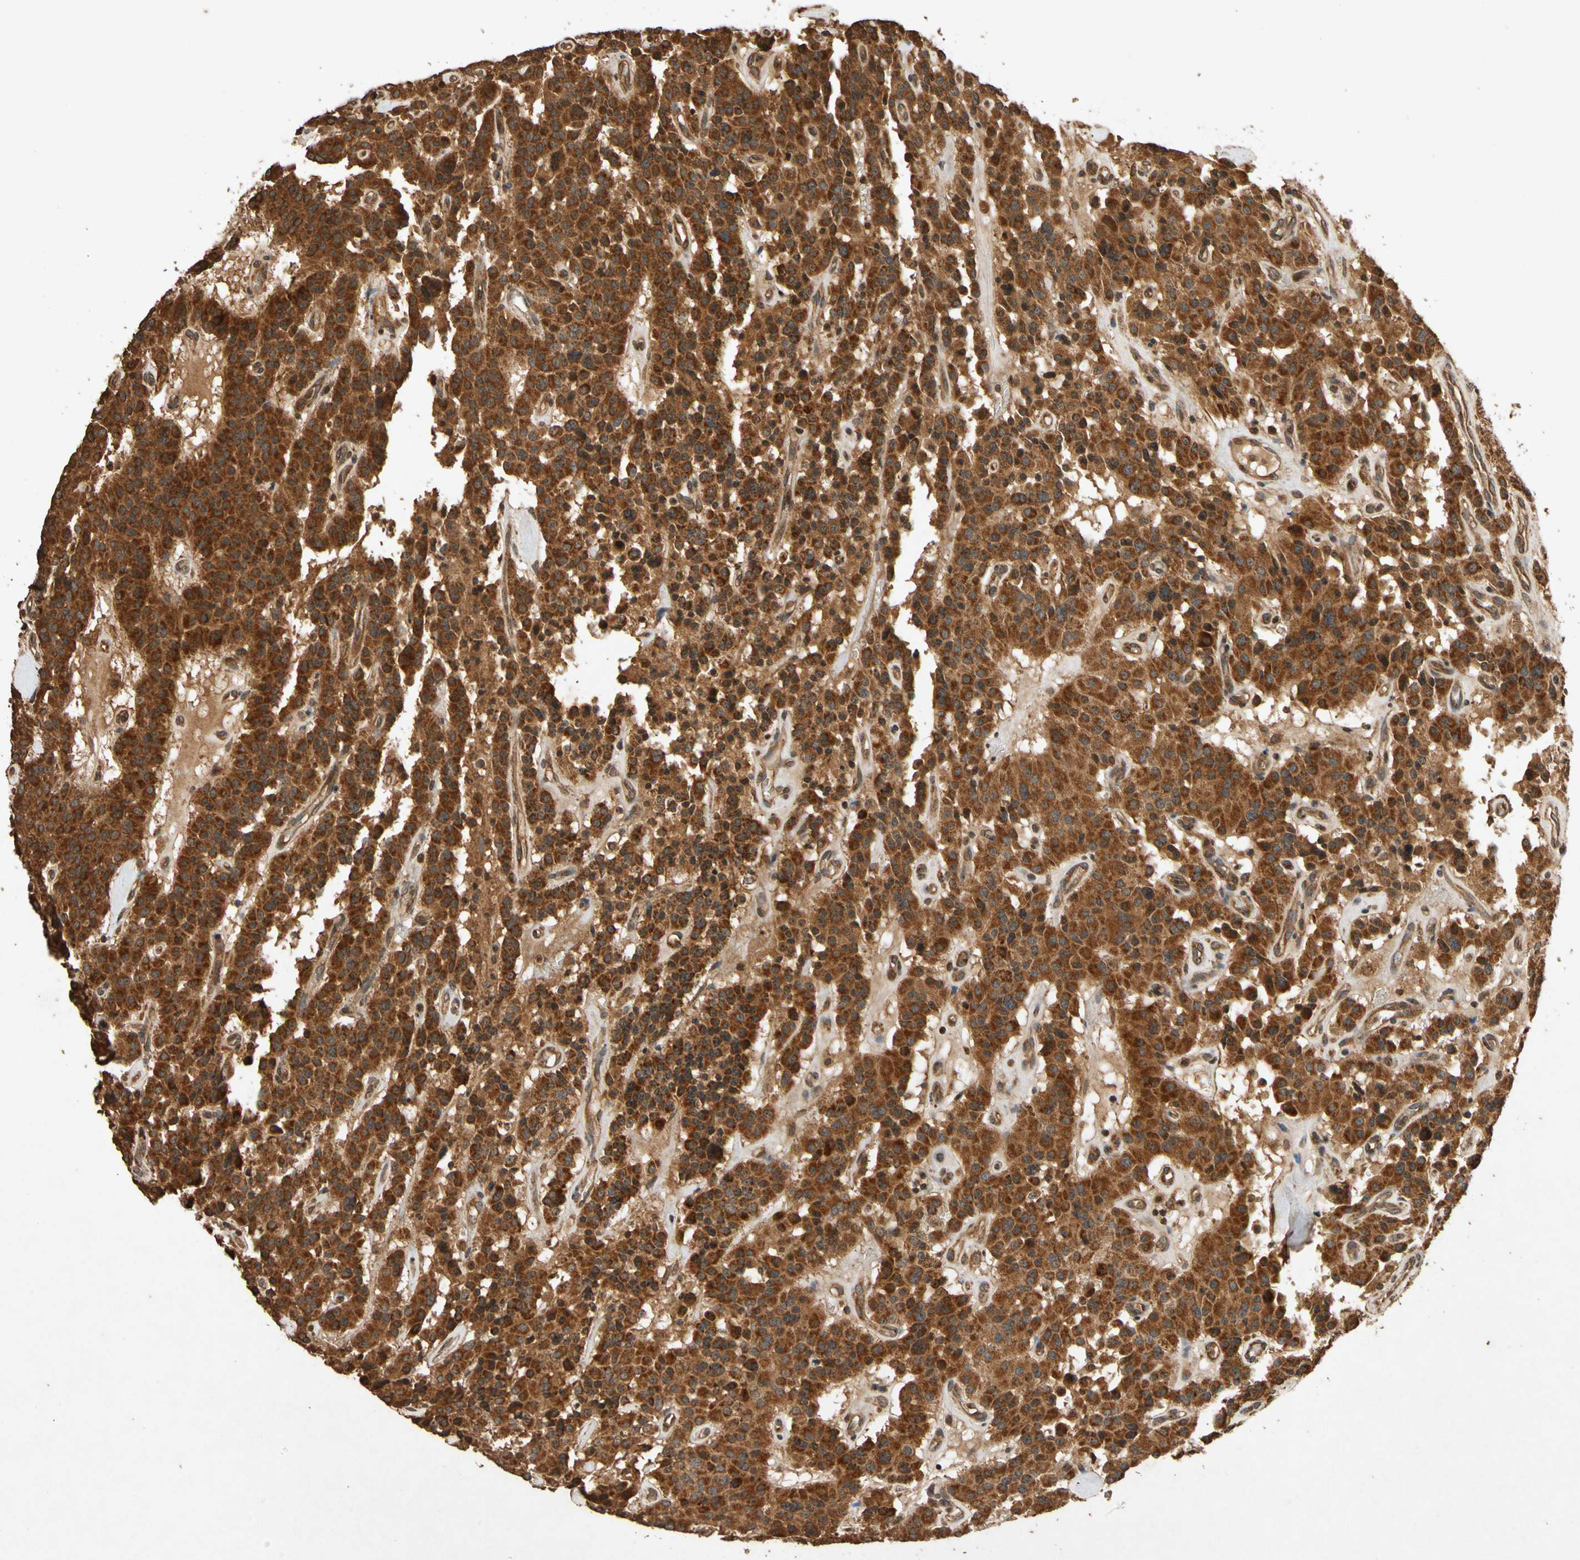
{"staining": {"intensity": "strong", "quantity": ">75%", "location": "cytoplasmic/membranous"}, "tissue": "carcinoid", "cell_type": "Tumor cells", "image_type": "cancer", "snomed": [{"axis": "morphology", "description": "Carcinoid, malignant, NOS"}, {"axis": "topography", "description": "Lung"}], "caption": "Immunohistochemistry (IHC) micrograph of human malignant carcinoid stained for a protein (brown), which shows high levels of strong cytoplasmic/membranous positivity in about >75% of tumor cells.", "gene": "TXN2", "patient": {"sex": "male", "age": 30}}